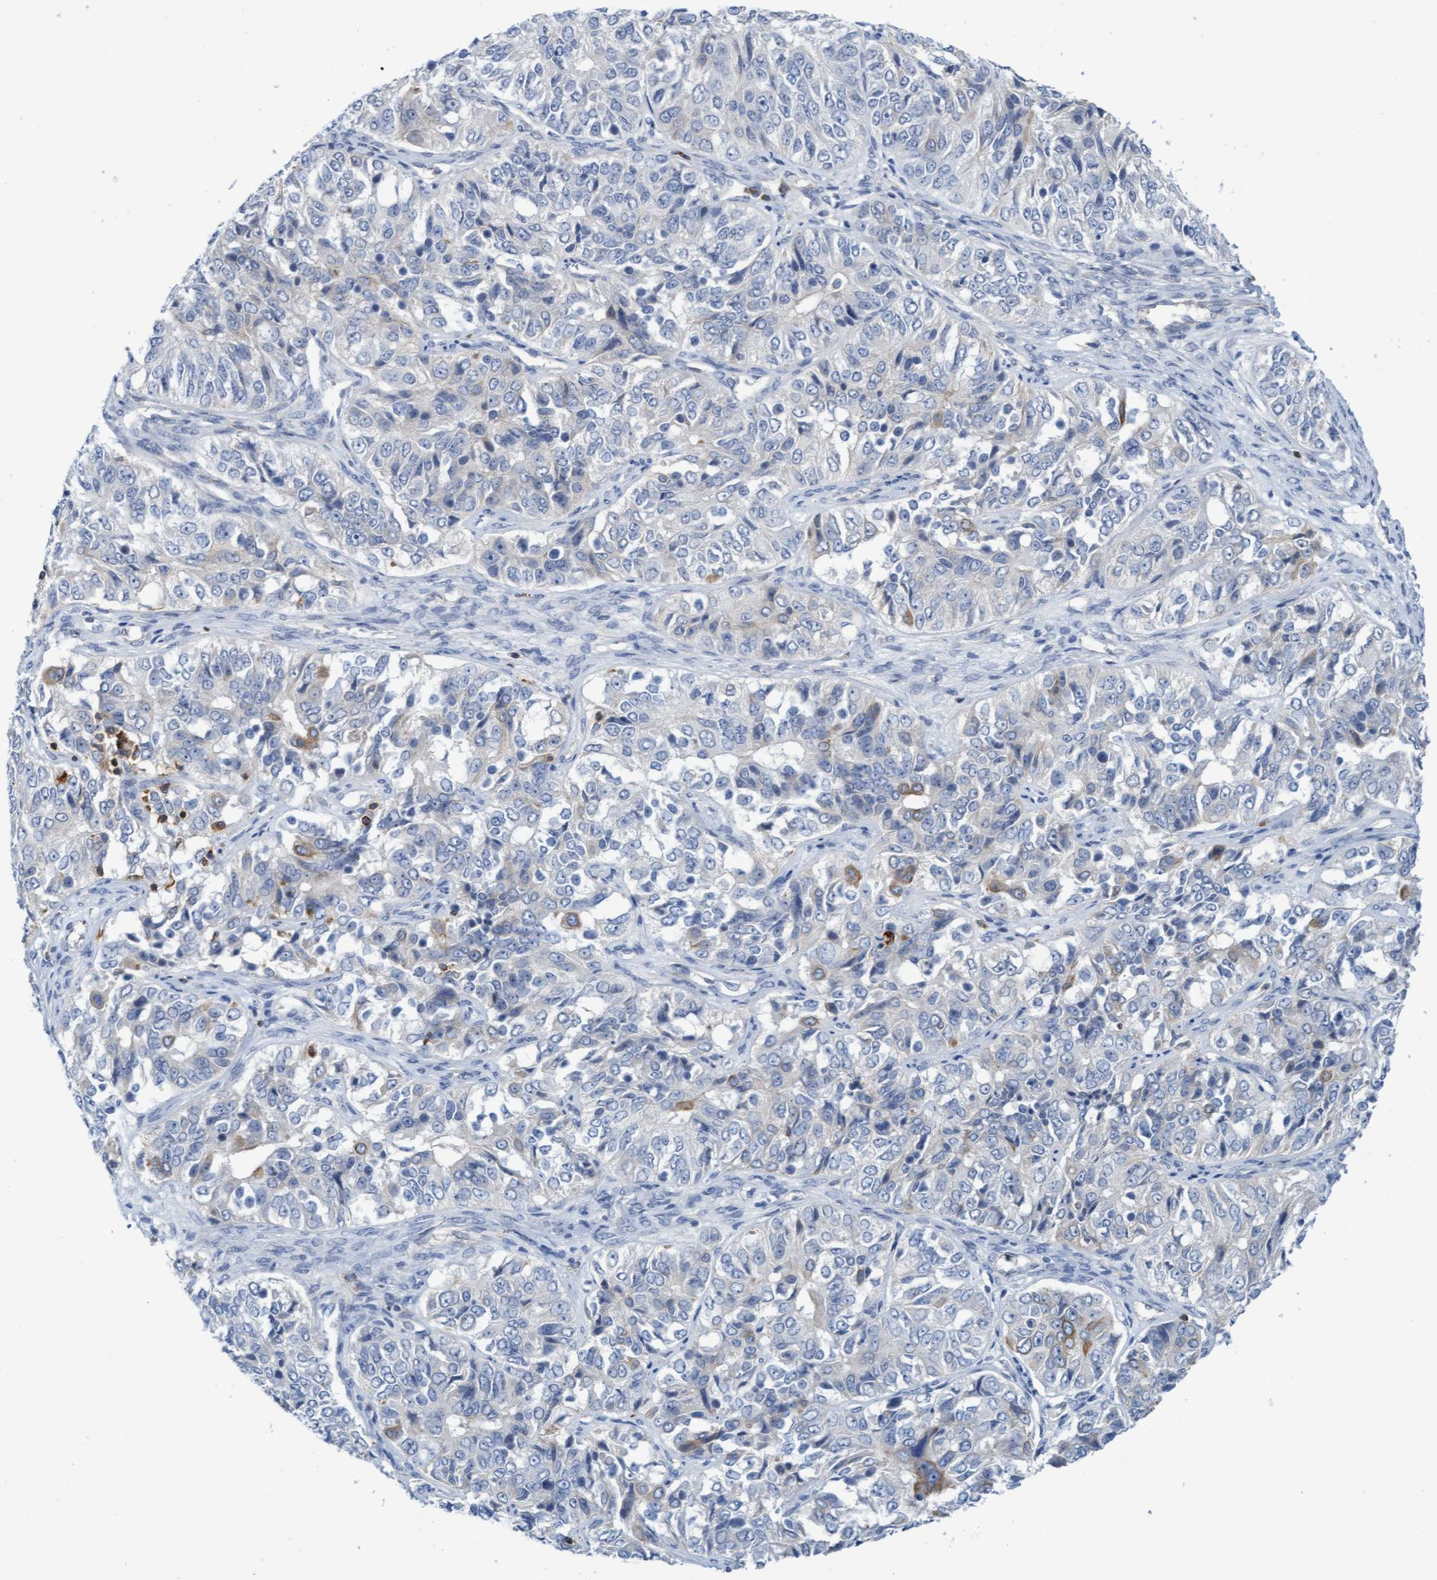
{"staining": {"intensity": "negative", "quantity": "none", "location": "none"}, "tissue": "ovarian cancer", "cell_type": "Tumor cells", "image_type": "cancer", "snomed": [{"axis": "morphology", "description": "Carcinoma, endometroid"}, {"axis": "topography", "description": "Ovary"}], "caption": "Immunohistochemistry (IHC) of human ovarian cancer shows no expression in tumor cells.", "gene": "FNBP1", "patient": {"sex": "female", "age": 51}}